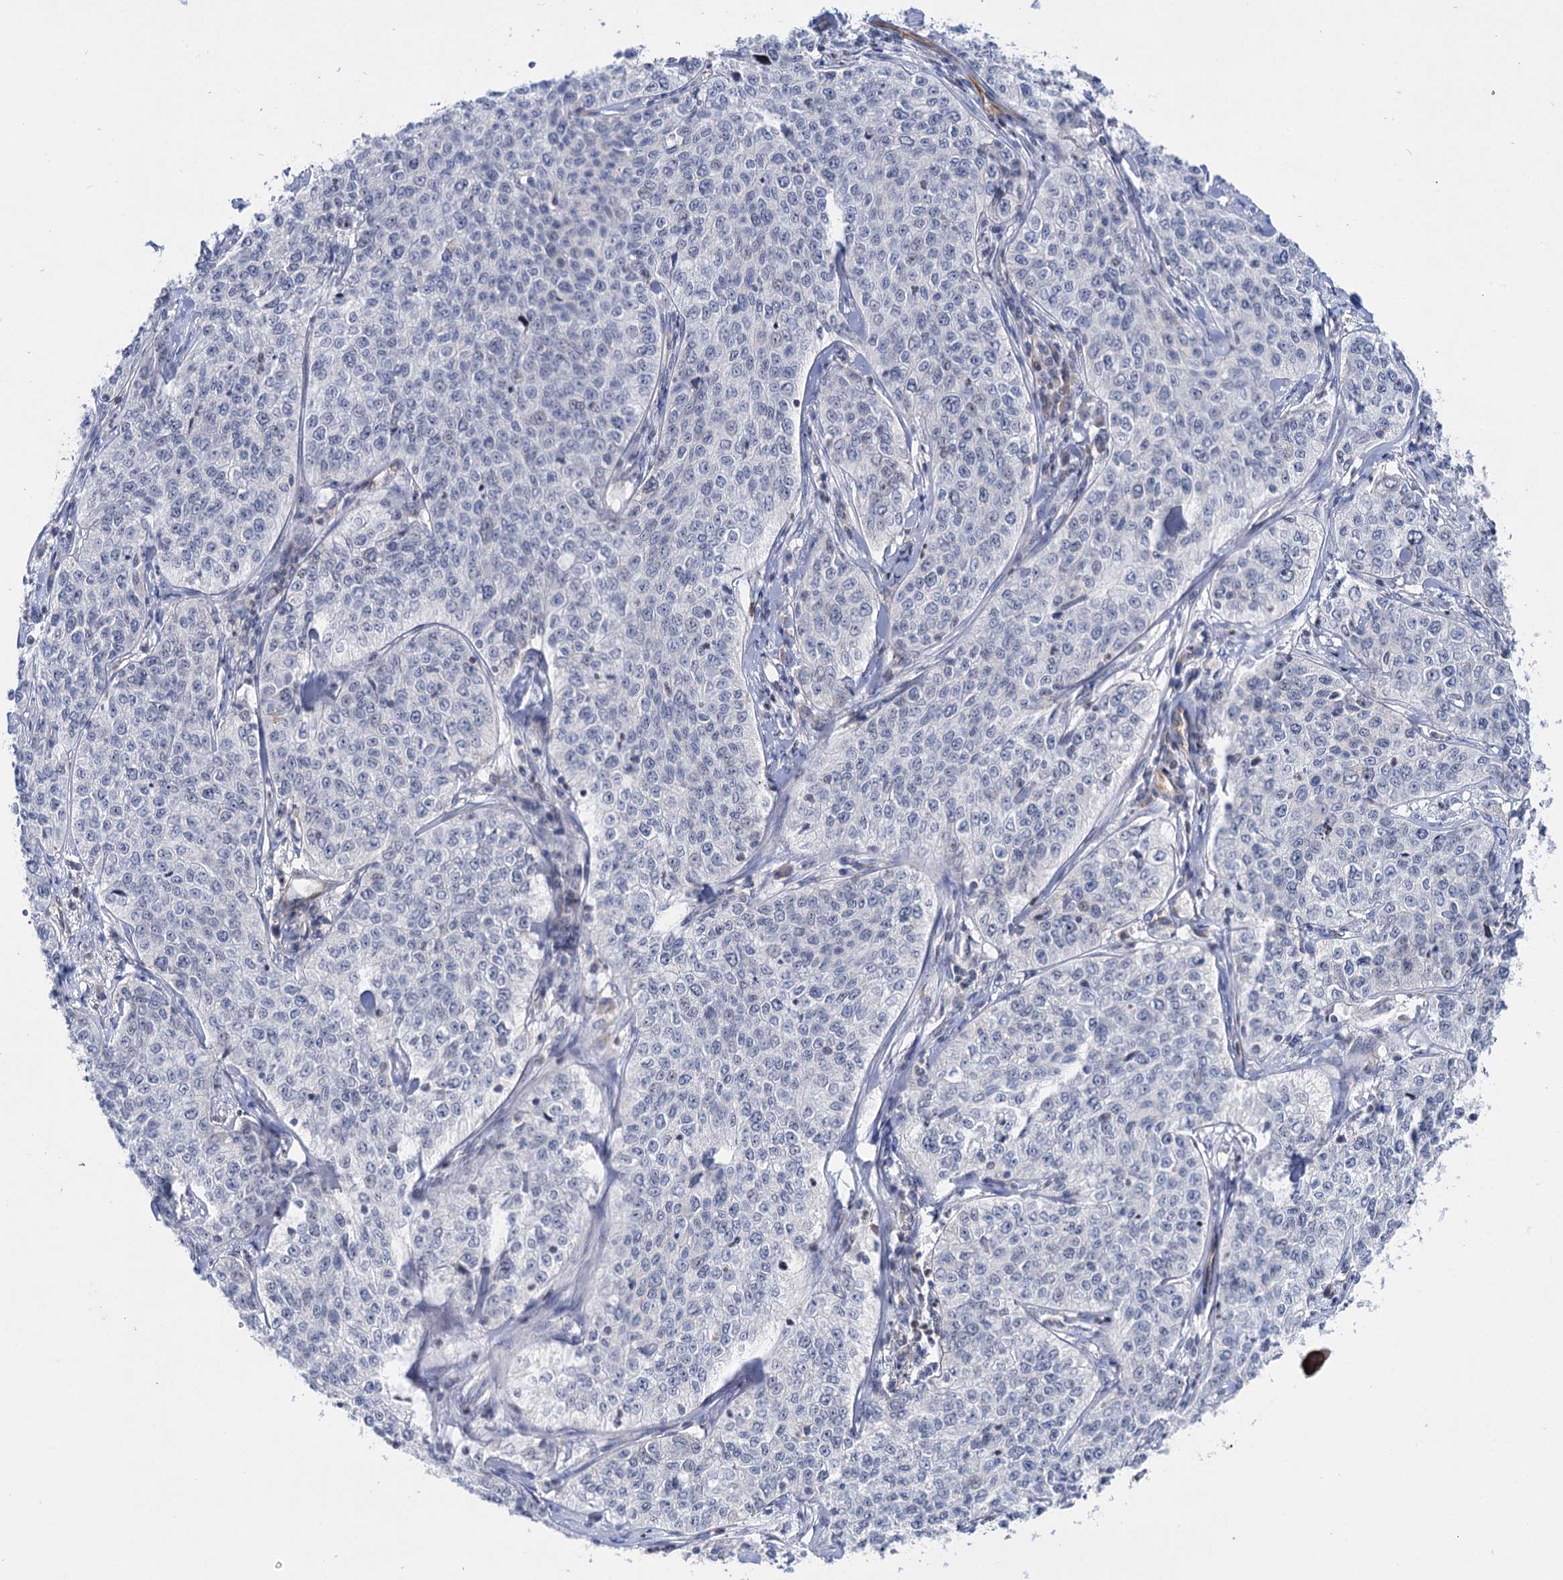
{"staining": {"intensity": "negative", "quantity": "none", "location": "none"}, "tissue": "cervical cancer", "cell_type": "Tumor cells", "image_type": "cancer", "snomed": [{"axis": "morphology", "description": "Squamous cell carcinoma, NOS"}, {"axis": "topography", "description": "Cervix"}], "caption": "The immunohistochemistry histopathology image has no significant staining in tumor cells of cervical squamous cell carcinoma tissue.", "gene": "ABLIM1", "patient": {"sex": "female", "age": 35}}